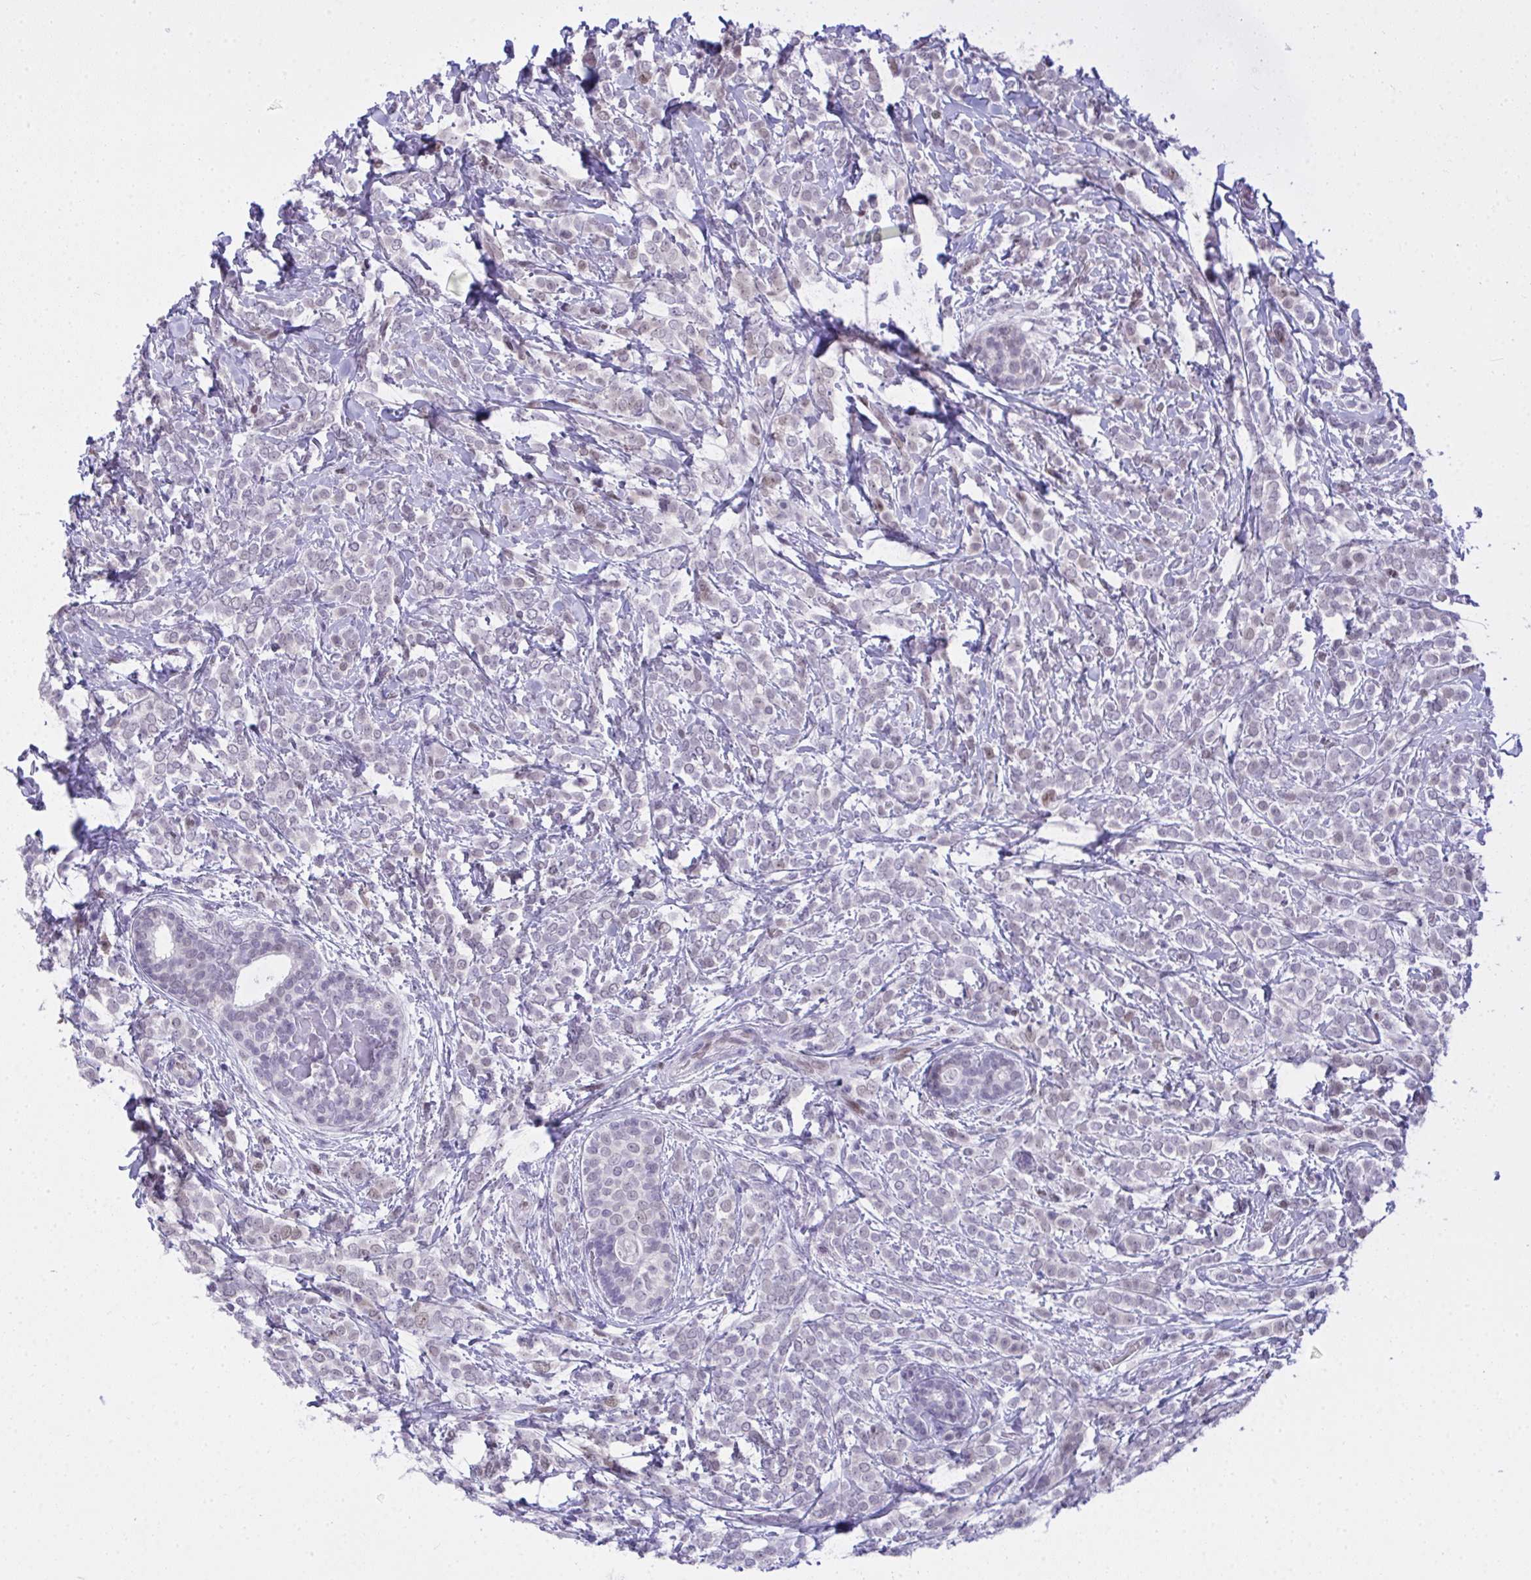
{"staining": {"intensity": "negative", "quantity": "none", "location": "none"}, "tissue": "breast cancer", "cell_type": "Tumor cells", "image_type": "cancer", "snomed": [{"axis": "morphology", "description": "Lobular carcinoma"}, {"axis": "topography", "description": "Breast"}], "caption": "This is an immunohistochemistry photomicrograph of breast cancer. There is no staining in tumor cells.", "gene": "TEAD4", "patient": {"sex": "female", "age": 49}}